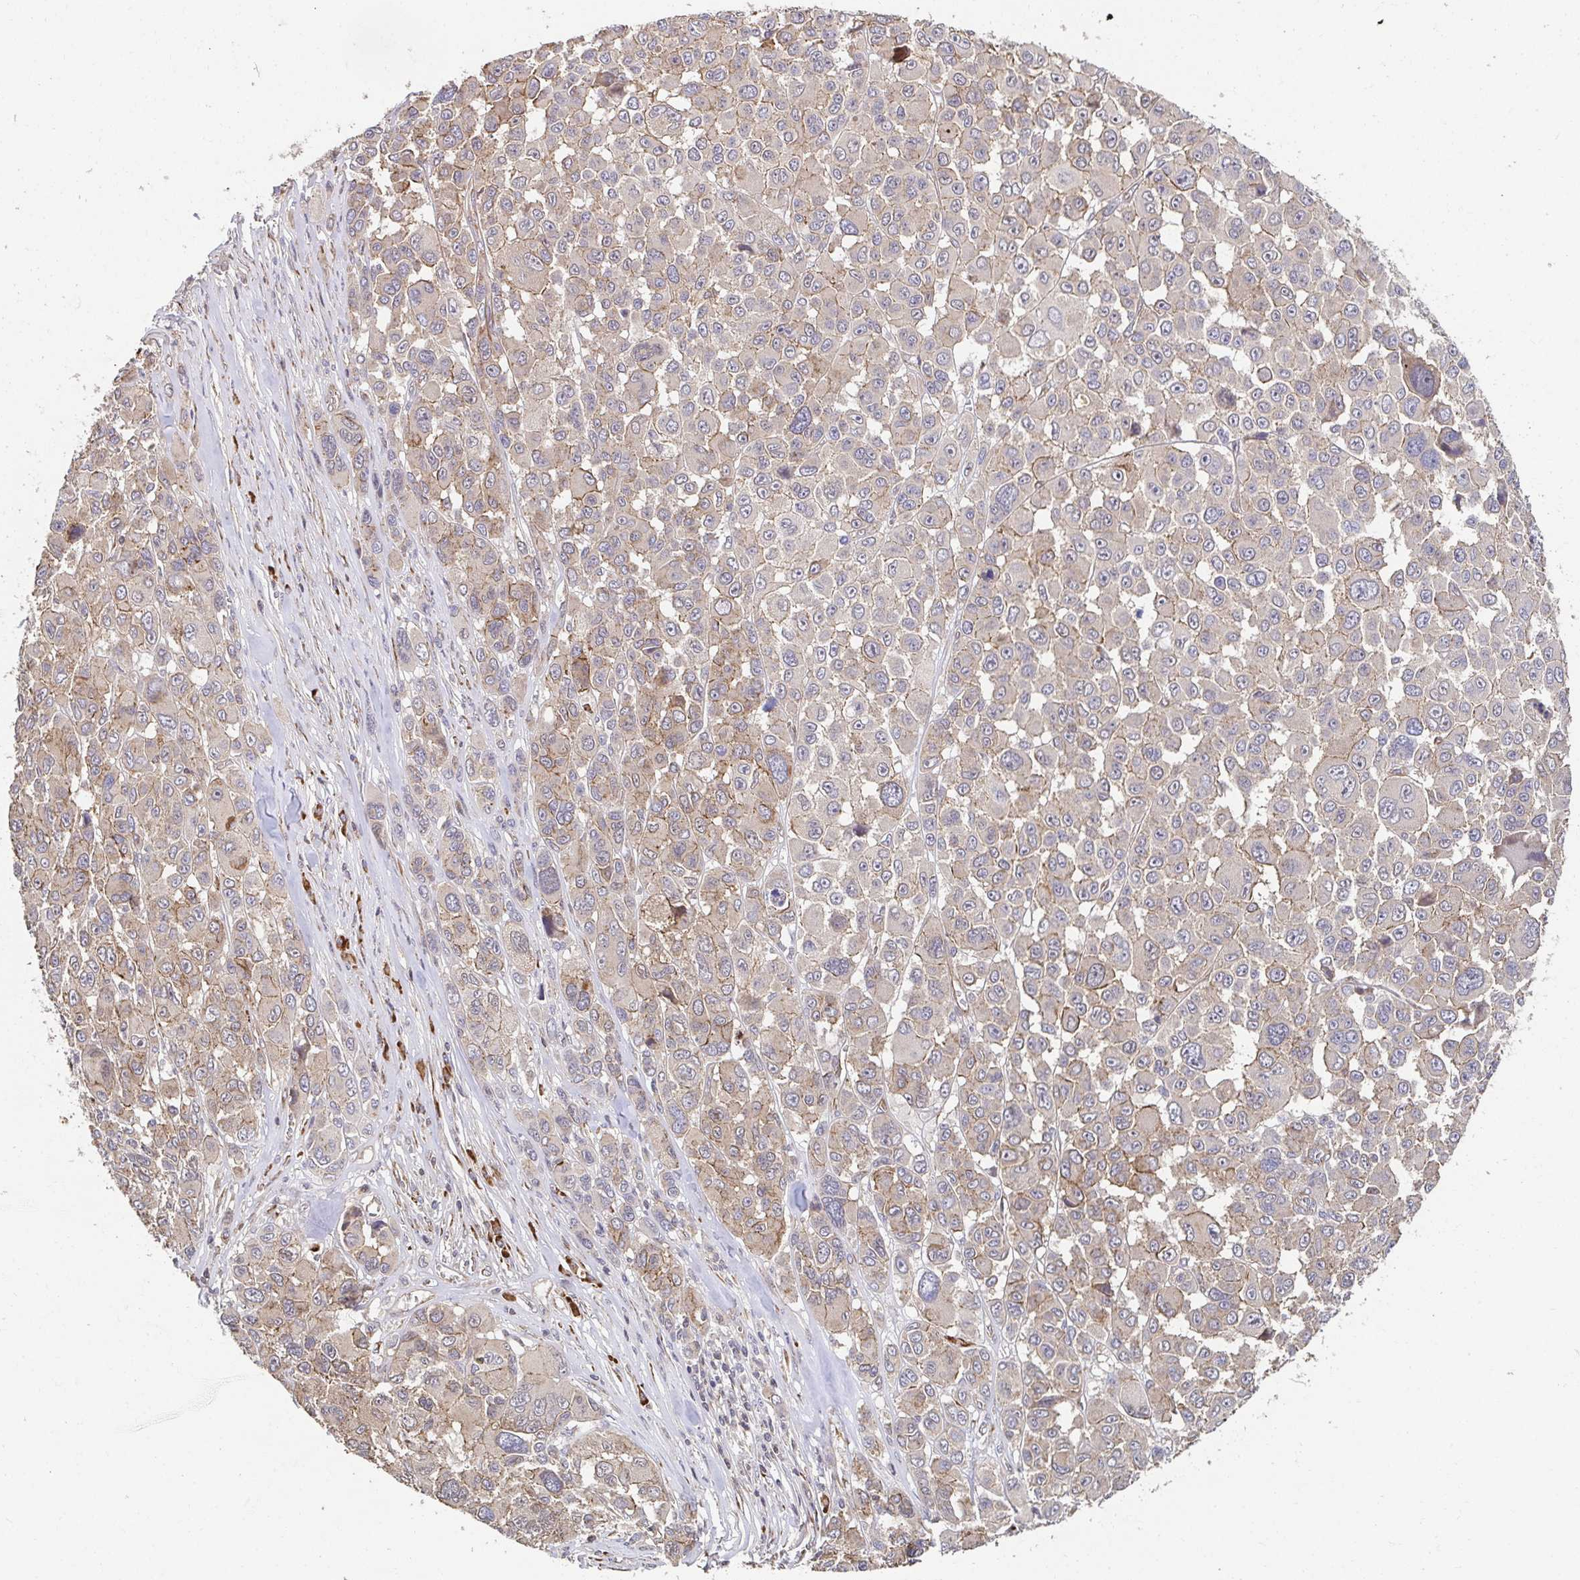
{"staining": {"intensity": "moderate", "quantity": "<25%", "location": "cytoplasmic/membranous"}, "tissue": "melanoma", "cell_type": "Tumor cells", "image_type": "cancer", "snomed": [{"axis": "morphology", "description": "Malignant melanoma, NOS"}, {"axis": "topography", "description": "Skin"}], "caption": "Human melanoma stained with a protein marker exhibits moderate staining in tumor cells.", "gene": "APBB1", "patient": {"sex": "female", "age": 66}}